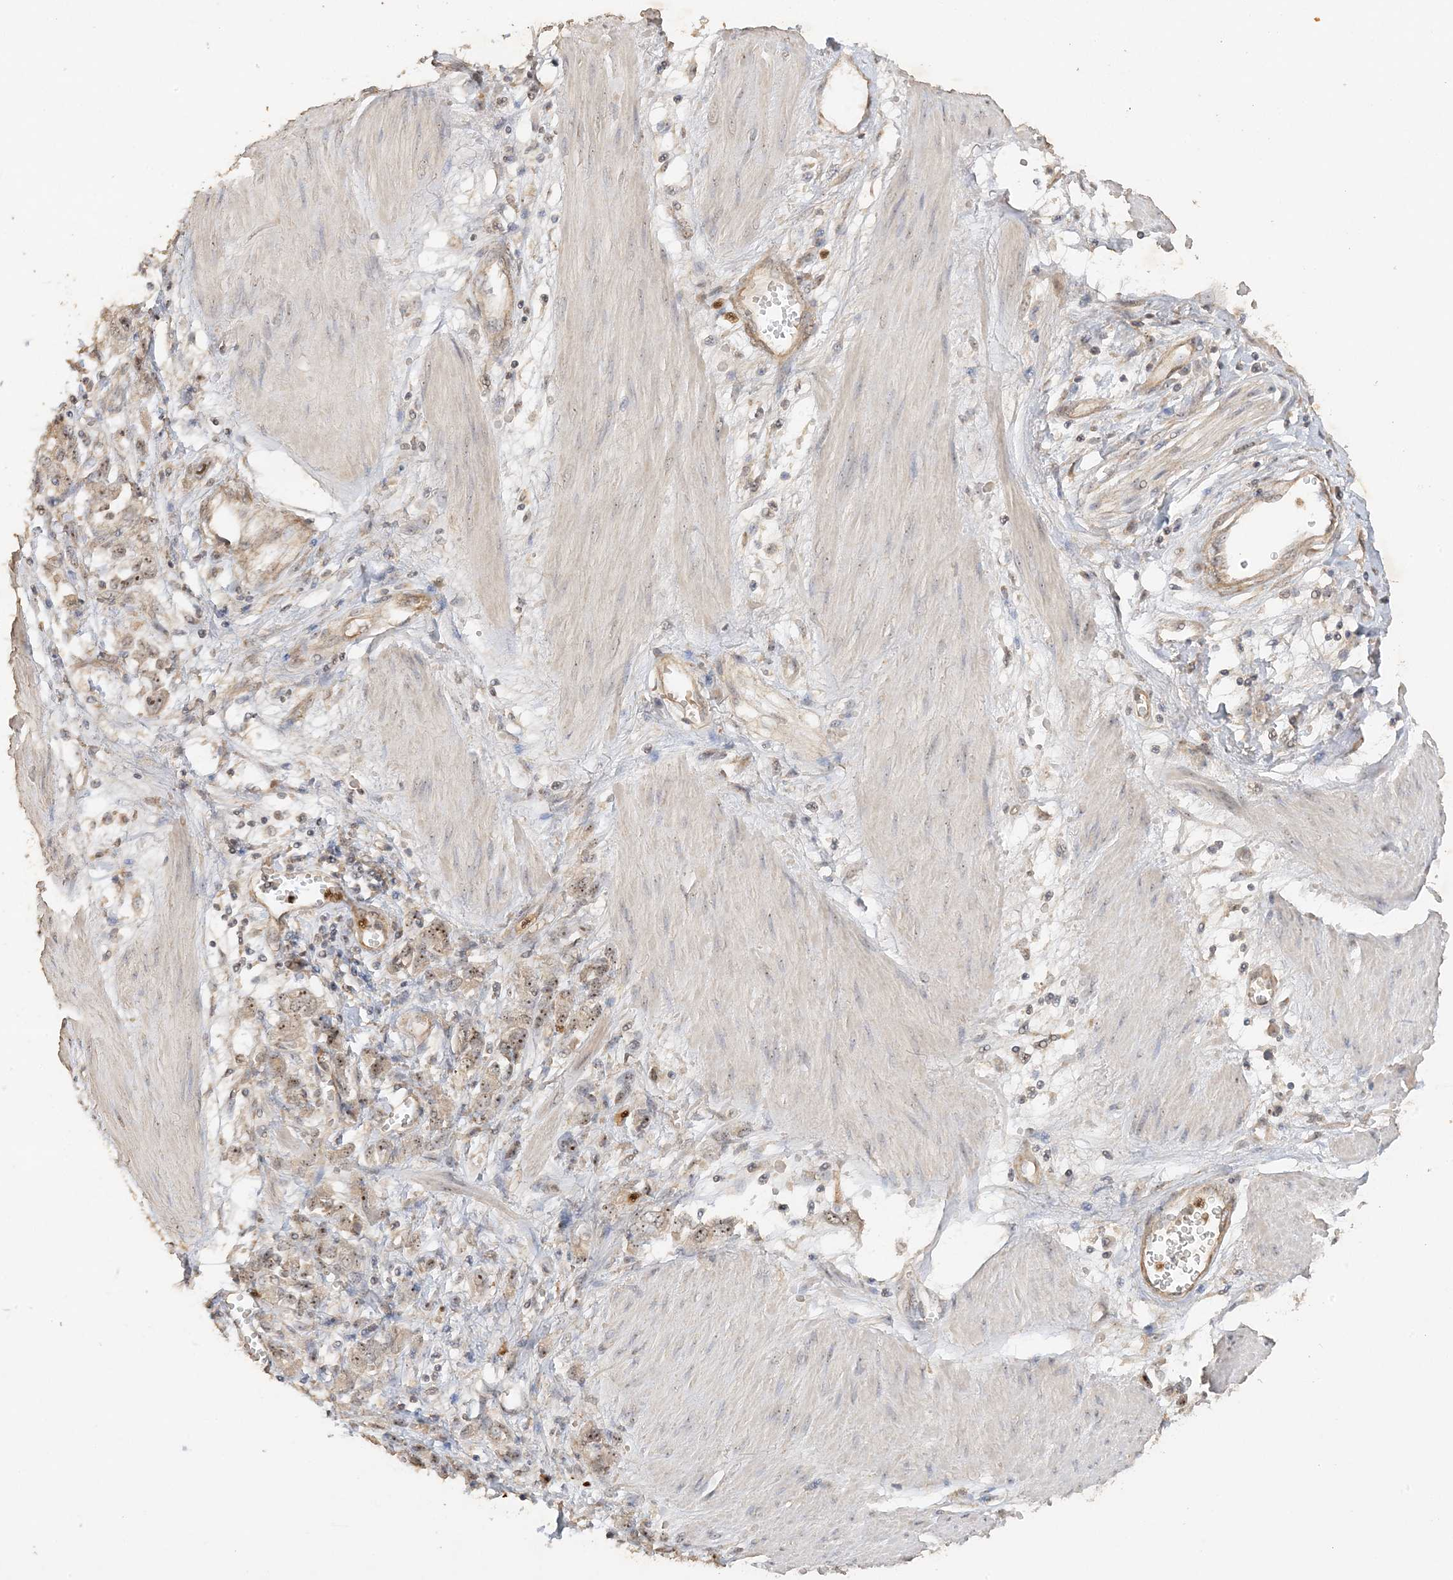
{"staining": {"intensity": "moderate", "quantity": ">75%", "location": "nuclear"}, "tissue": "stomach cancer", "cell_type": "Tumor cells", "image_type": "cancer", "snomed": [{"axis": "morphology", "description": "Adenocarcinoma, NOS"}, {"axis": "topography", "description": "Stomach"}], "caption": "Protein expression by immunohistochemistry demonstrates moderate nuclear positivity in about >75% of tumor cells in stomach adenocarcinoma. (IHC, brightfield microscopy, high magnification).", "gene": "DDX18", "patient": {"sex": "female", "age": 76}}